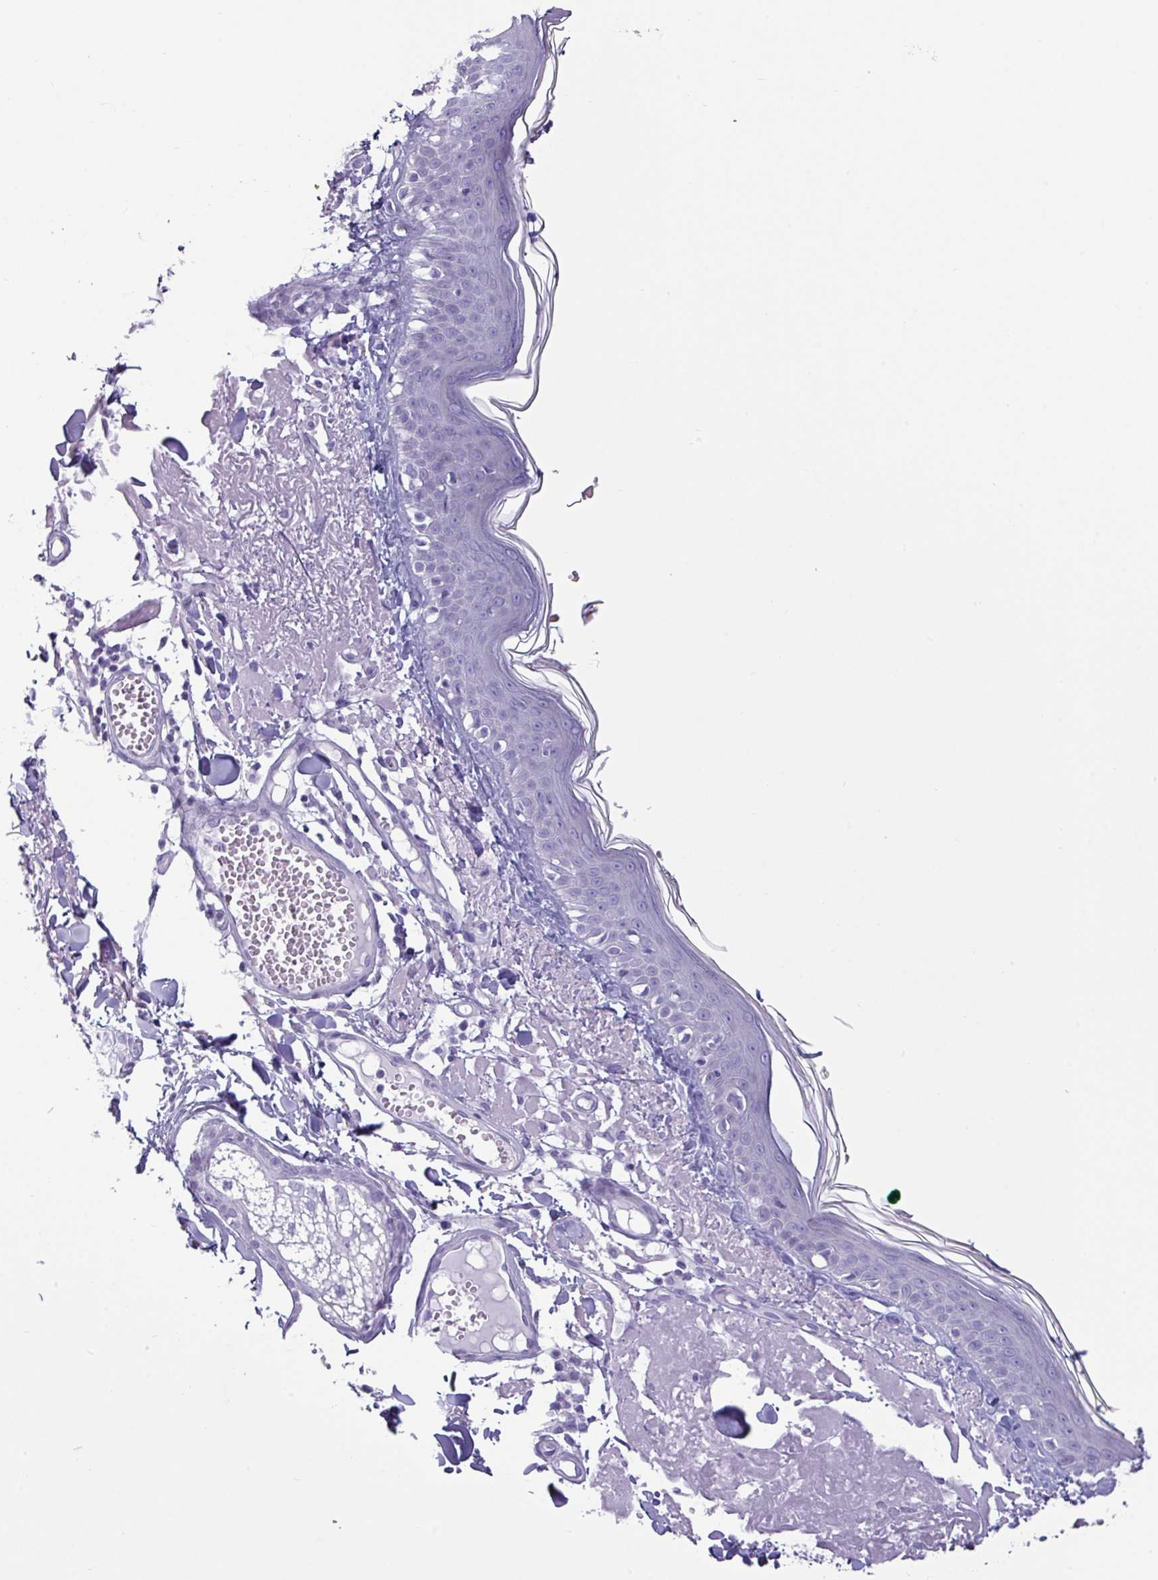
{"staining": {"intensity": "negative", "quantity": "none", "location": "none"}, "tissue": "skin", "cell_type": "Fibroblasts", "image_type": "normal", "snomed": [{"axis": "morphology", "description": "Normal tissue, NOS"}, {"axis": "morphology", "description": "Malignant melanoma, NOS"}, {"axis": "topography", "description": "Skin"}], "caption": "Histopathology image shows no significant protein expression in fibroblasts of normal skin.", "gene": "VCX2", "patient": {"sex": "male", "age": 80}}